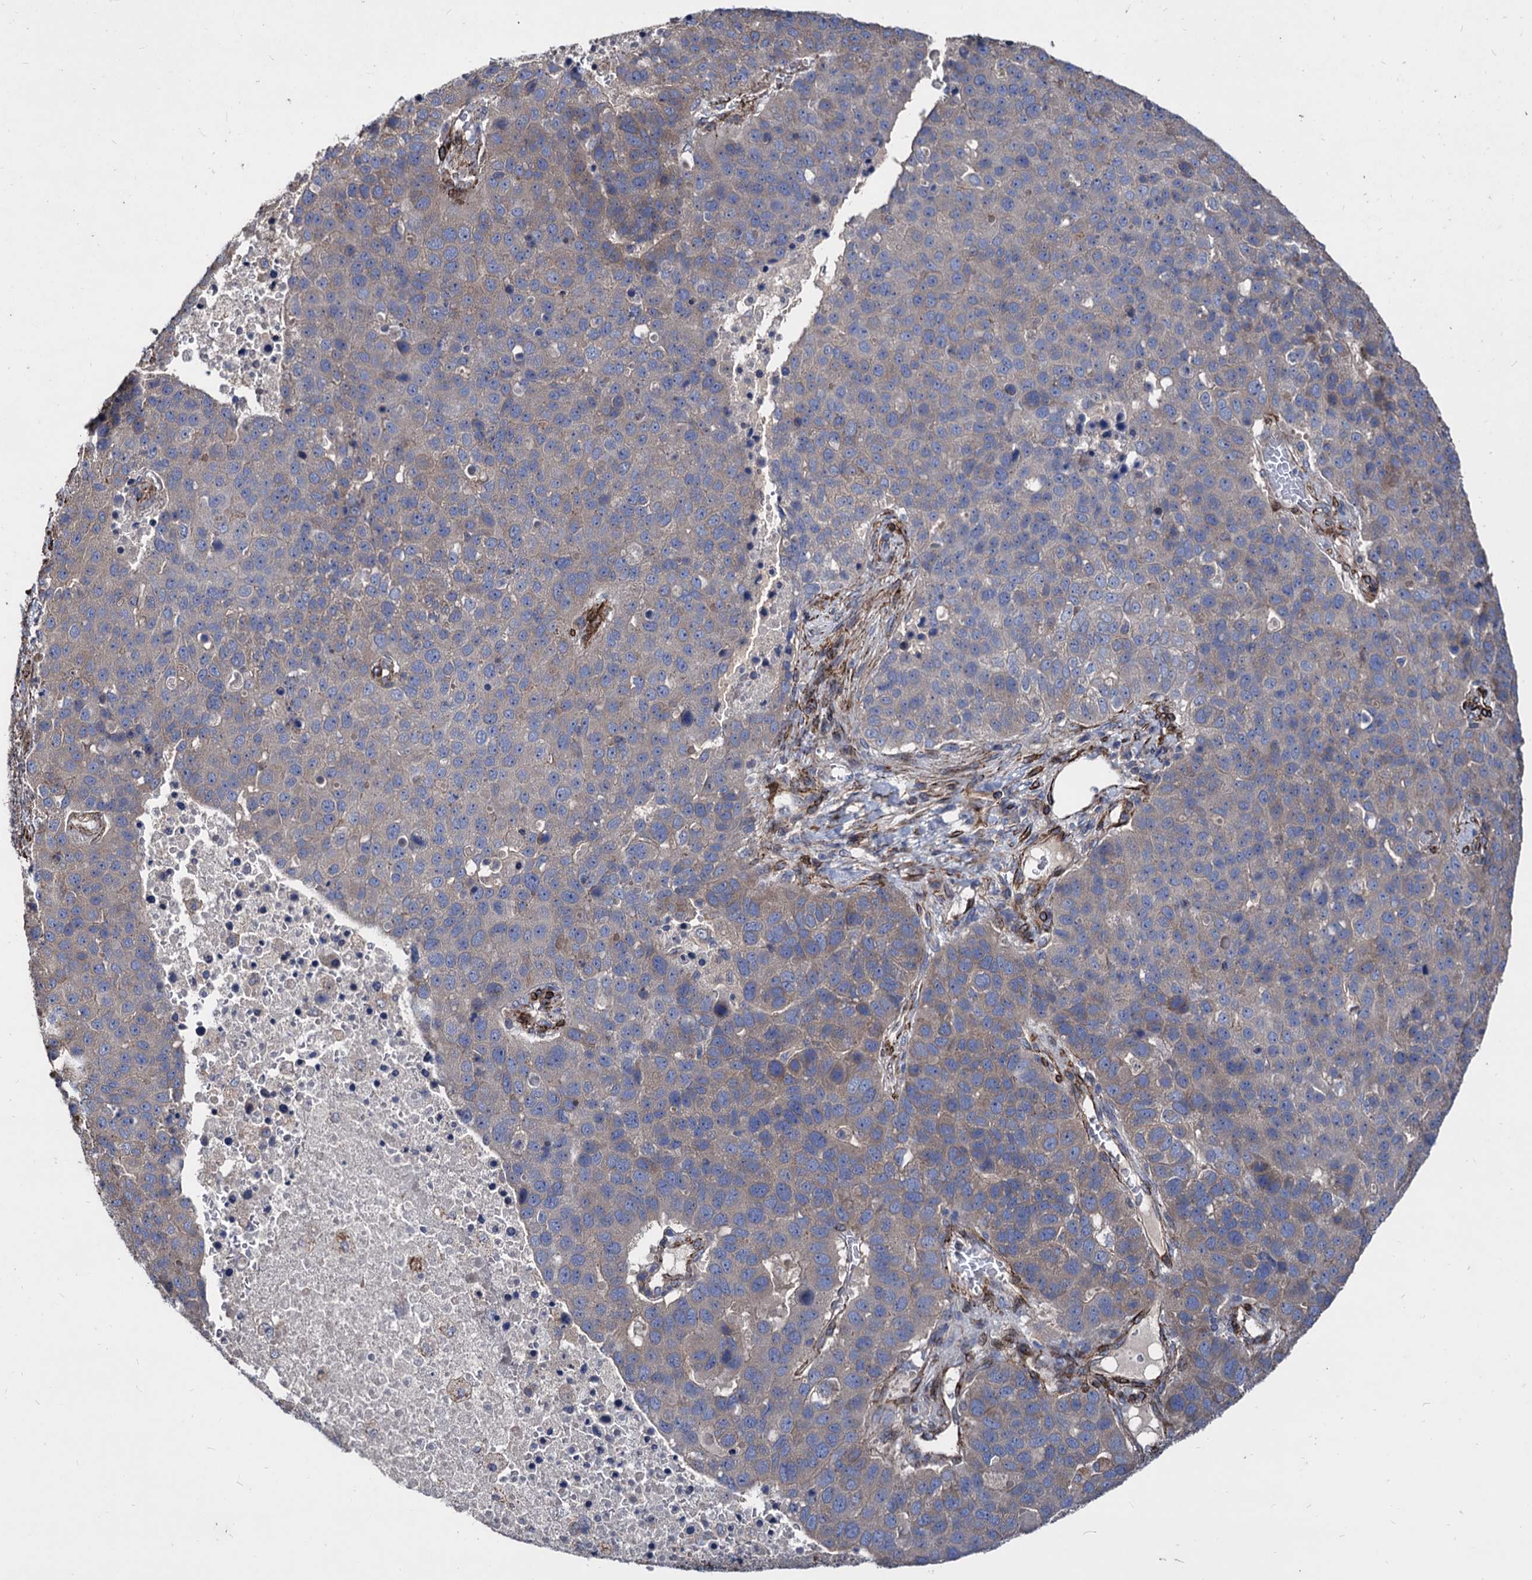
{"staining": {"intensity": "weak", "quantity": "25%-75%", "location": "cytoplasmic/membranous"}, "tissue": "pancreatic cancer", "cell_type": "Tumor cells", "image_type": "cancer", "snomed": [{"axis": "morphology", "description": "Adenocarcinoma, NOS"}, {"axis": "topography", "description": "Pancreas"}], "caption": "A low amount of weak cytoplasmic/membranous positivity is identified in about 25%-75% of tumor cells in pancreatic cancer tissue.", "gene": "WDR11", "patient": {"sex": "female", "age": 61}}